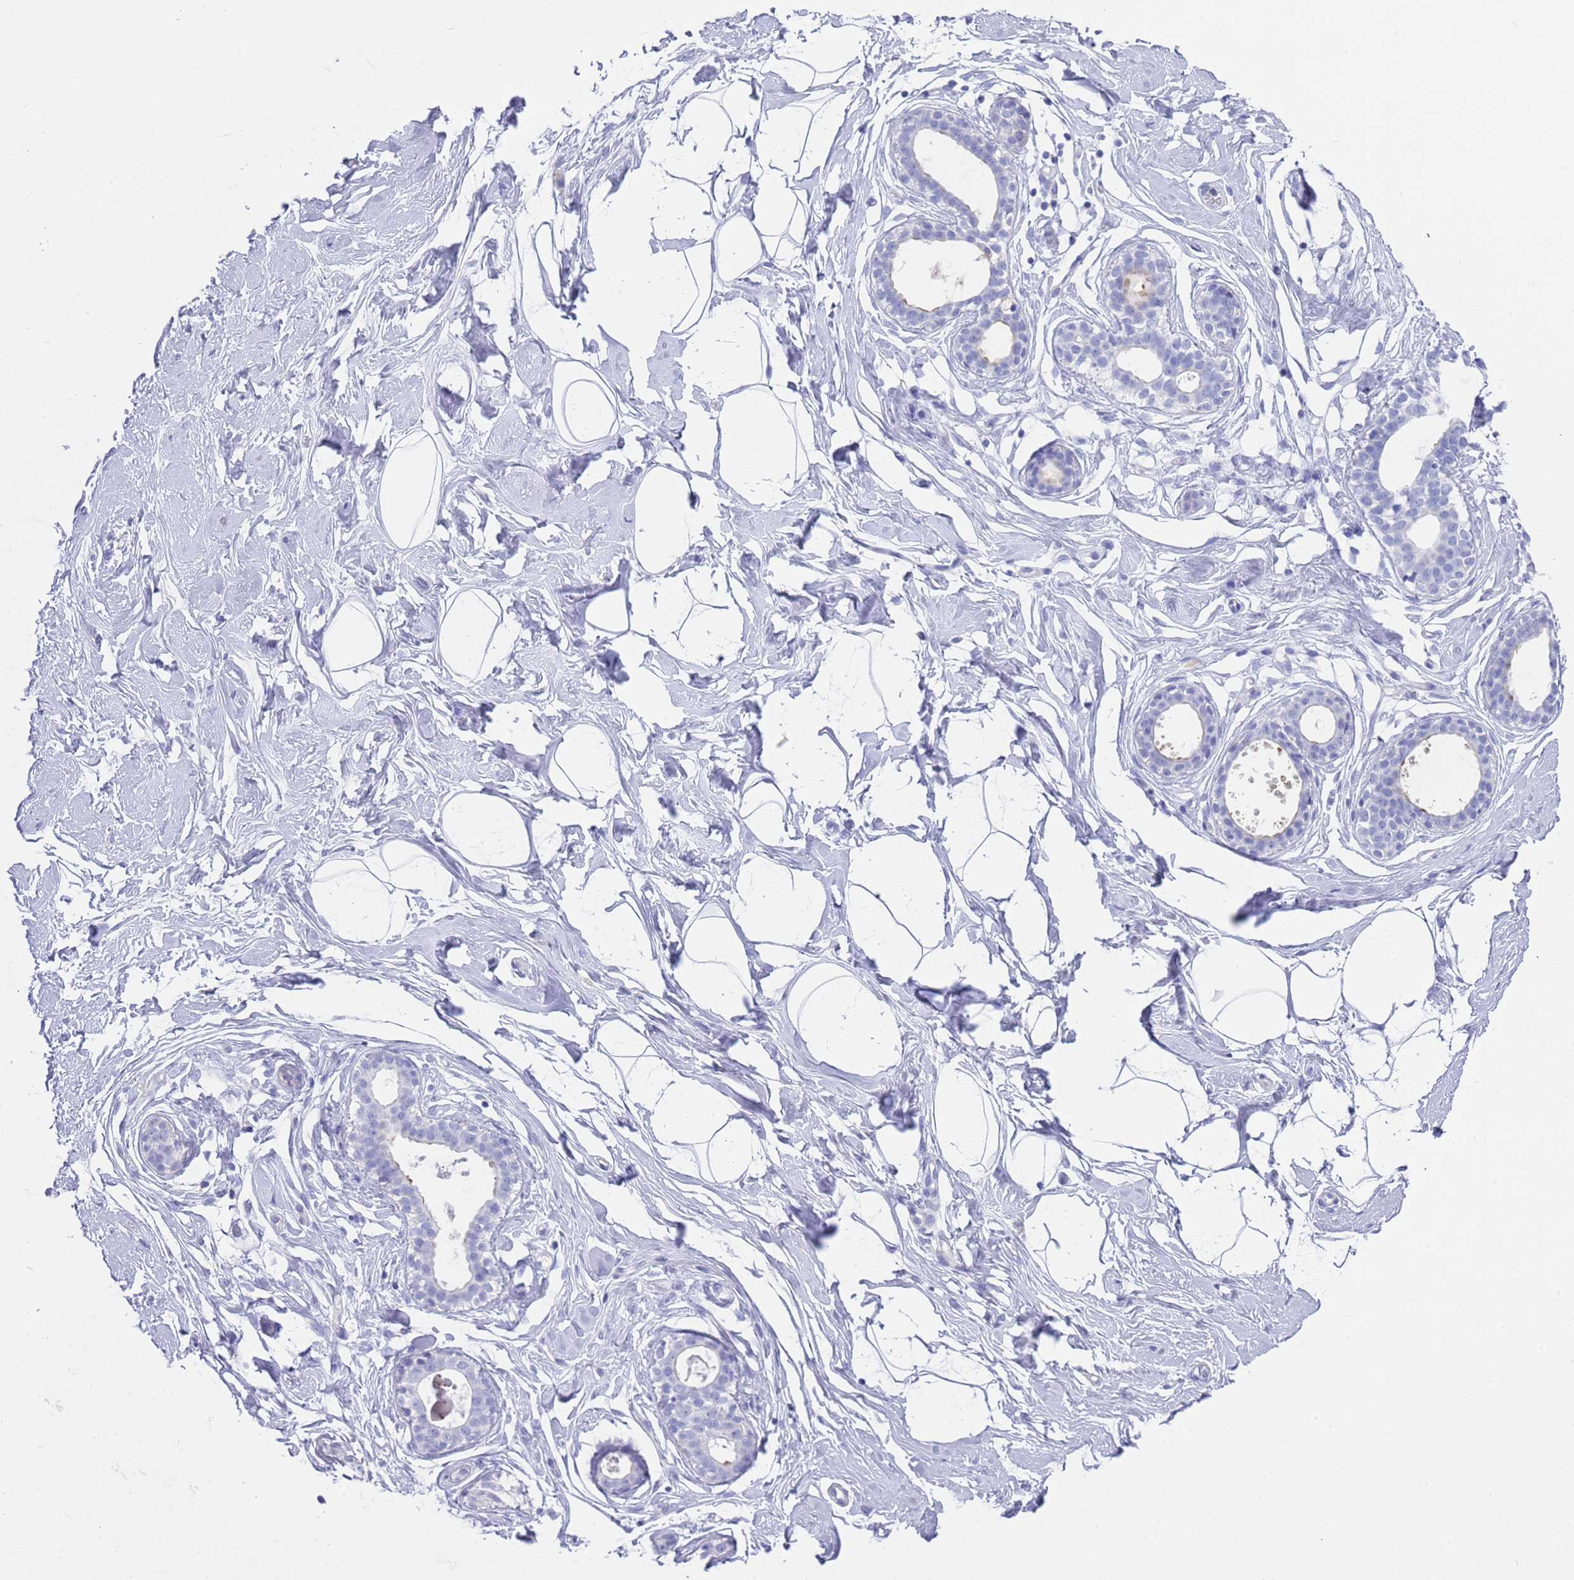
{"staining": {"intensity": "negative", "quantity": "none", "location": "none"}, "tissue": "breast", "cell_type": "Adipocytes", "image_type": "normal", "snomed": [{"axis": "morphology", "description": "Normal tissue, NOS"}, {"axis": "morphology", "description": "Adenoma, NOS"}, {"axis": "topography", "description": "Breast"}], "caption": "Photomicrograph shows no protein staining in adipocytes of normal breast. The staining was performed using DAB to visualize the protein expression in brown, while the nuclei were stained in blue with hematoxylin (Magnification: 20x).", "gene": "CPXM2", "patient": {"sex": "female", "age": 23}}